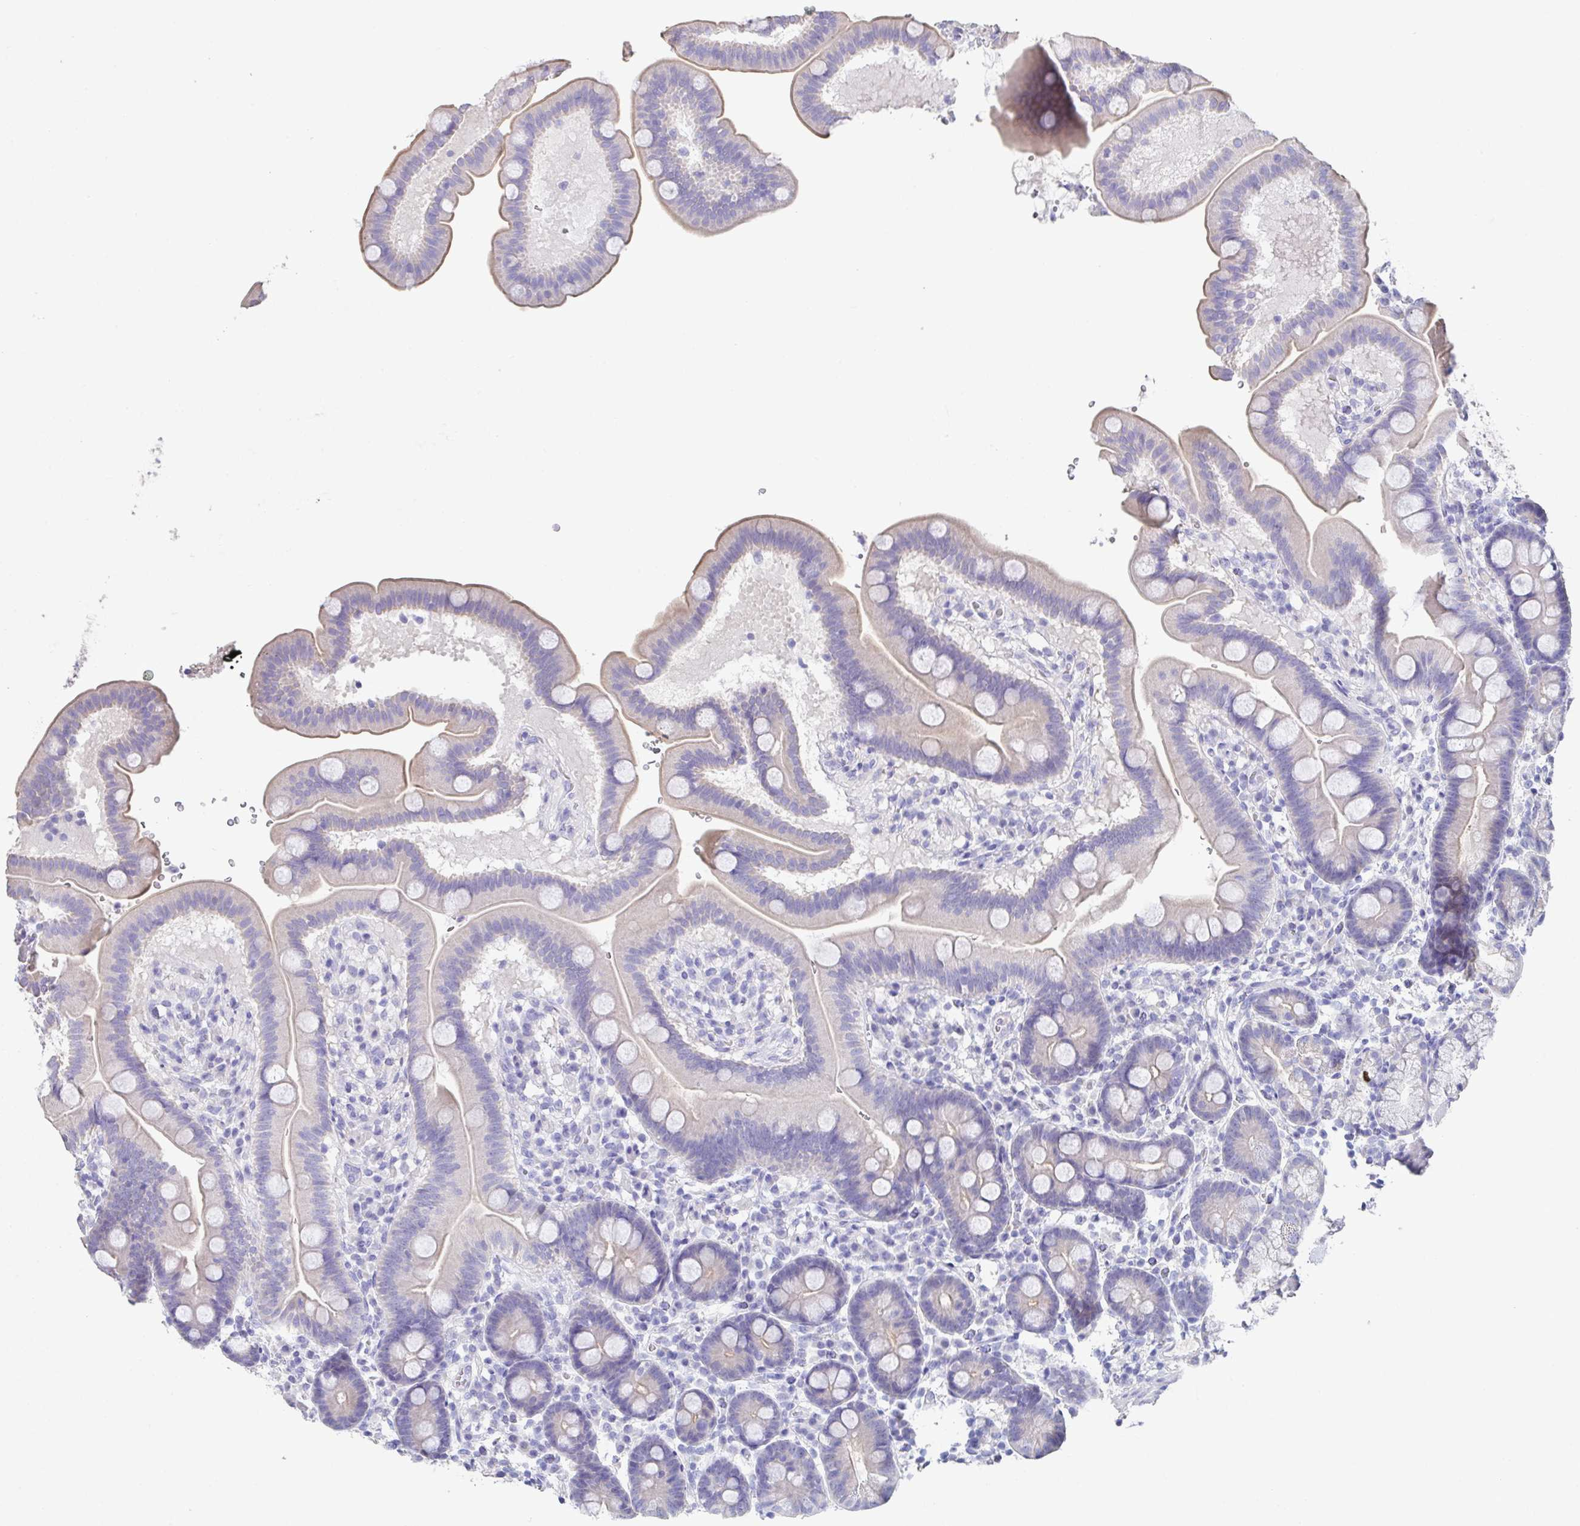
{"staining": {"intensity": "negative", "quantity": "none", "location": "none"}, "tissue": "duodenum", "cell_type": "Glandular cells", "image_type": "normal", "snomed": [{"axis": "morphology", "description": "Normal tissue, NOS"}, {"axis": "topography", "description": "Duodenum"}], "caption": "DAB (3,3'-diaminobenzidine) immunohistochemical staining of benign duodenum demonstrates no significant staining in glandular cells. (Stains: DAB IHC with hematoxylin counter stain, Microscopy: brightfield microscopy at high magnification).", "gene": "SLC44A4", "patient": {"sex": "male", "age": 59}}